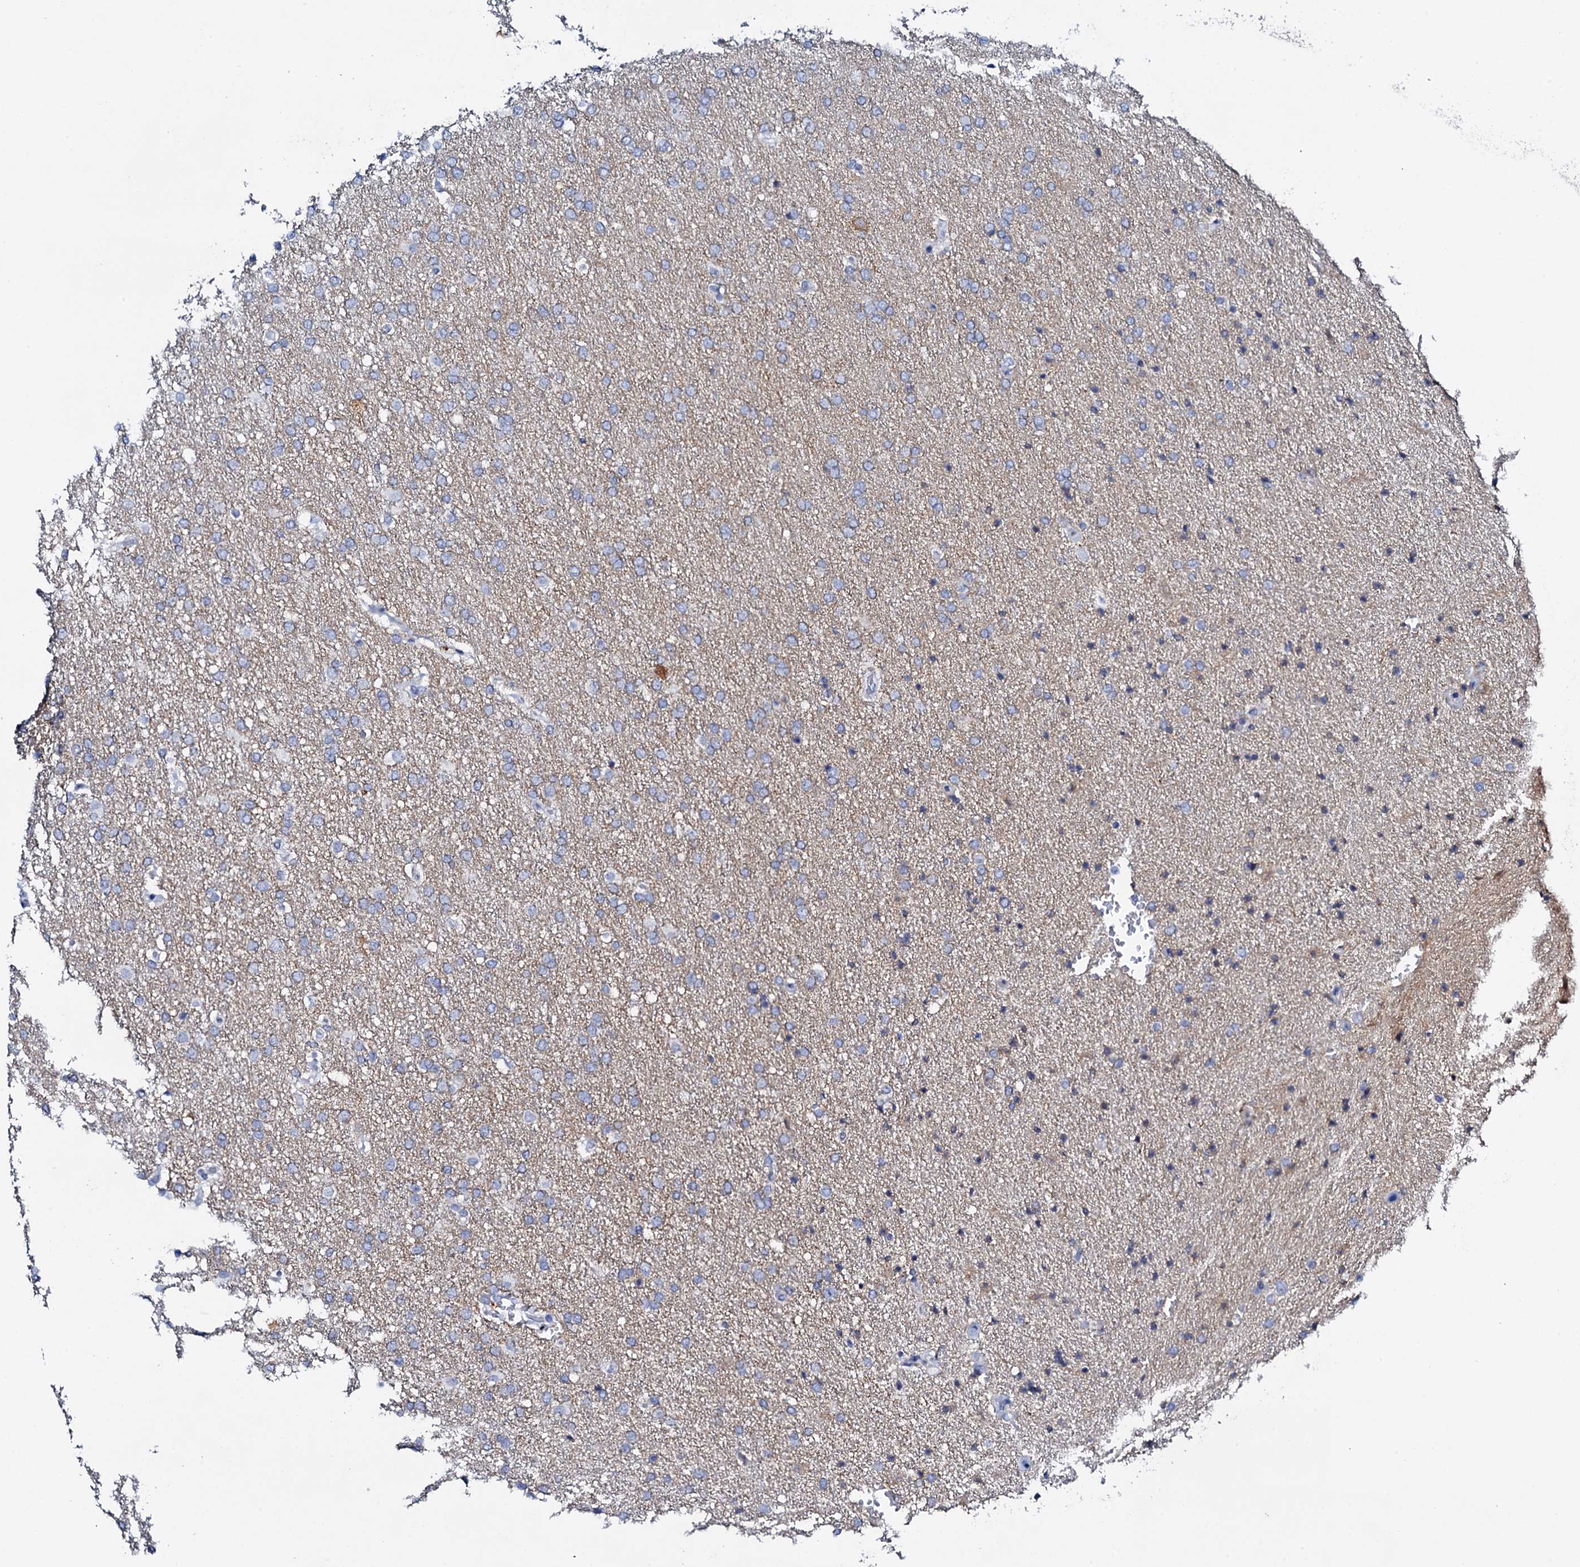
{"staining": {"intensity": "negative", "quantity": "none", "location": "none"}, "tissue": "glioma", "cell_type": "Tumor cells", "image_type": "cancer", "snomed": [{"axis": "morphology", "description": "Glioma, malignant, High grade"}, {"axis": "topography", "description": "Brain"}], "caption": "The photomicrograph demonstrates no significant expression in tumor cells of glioma. (DAB immunohistochemistry, high magnification).", "gene": "FBXL16", "patient": {"sex": "male", "age": 72}}